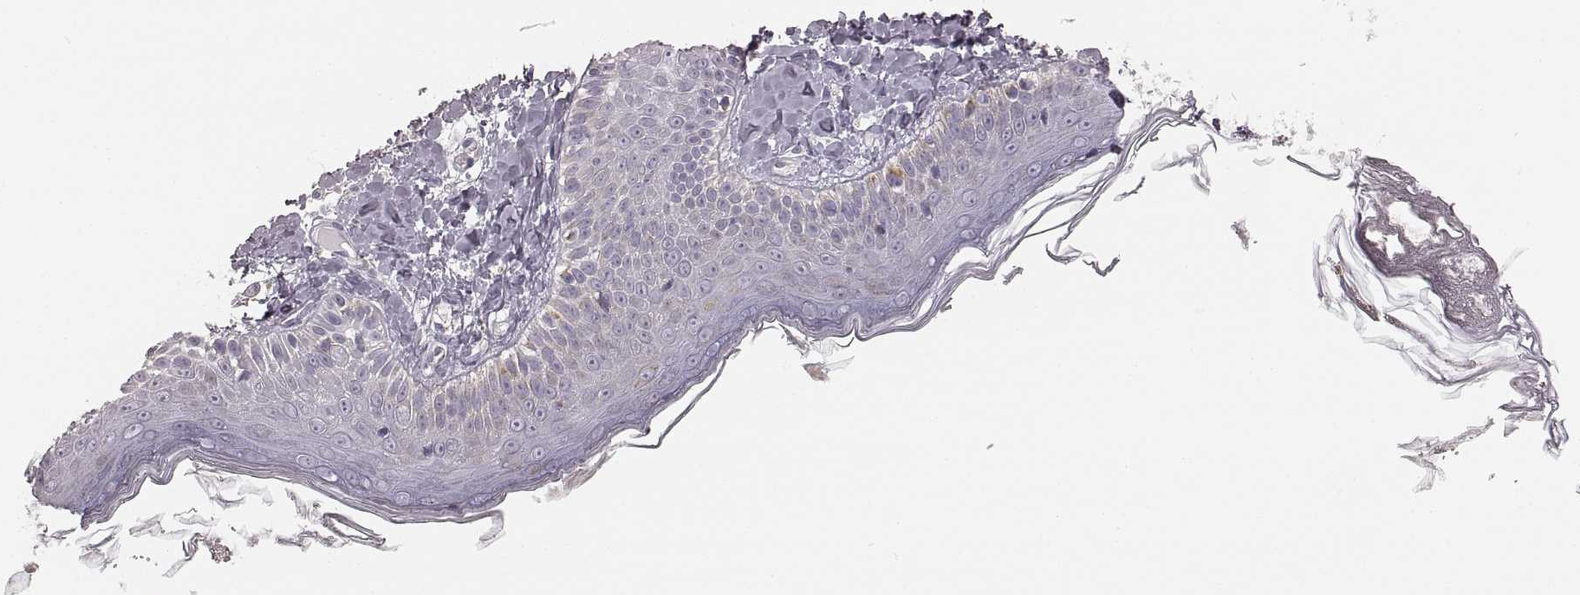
{"staining": {"intensity": "negative", "quantity": "none", "location": "none"}, "tissue": "skin", "cell_type": "Fibroblasts", "image_type": "normal", "snomed": [{"axis": "morphology", "description": "Normal tissue, NOS"}, {"axis": "topography", "description": "Skin"}], "caption": "DAB (3,3'-diaminobenzidine) immunohistochemical staining of normal human skin reveals no significant staining in fibroblasts.", "gene": "RDH13", "patient": {"sex": "male", "age": 73}}